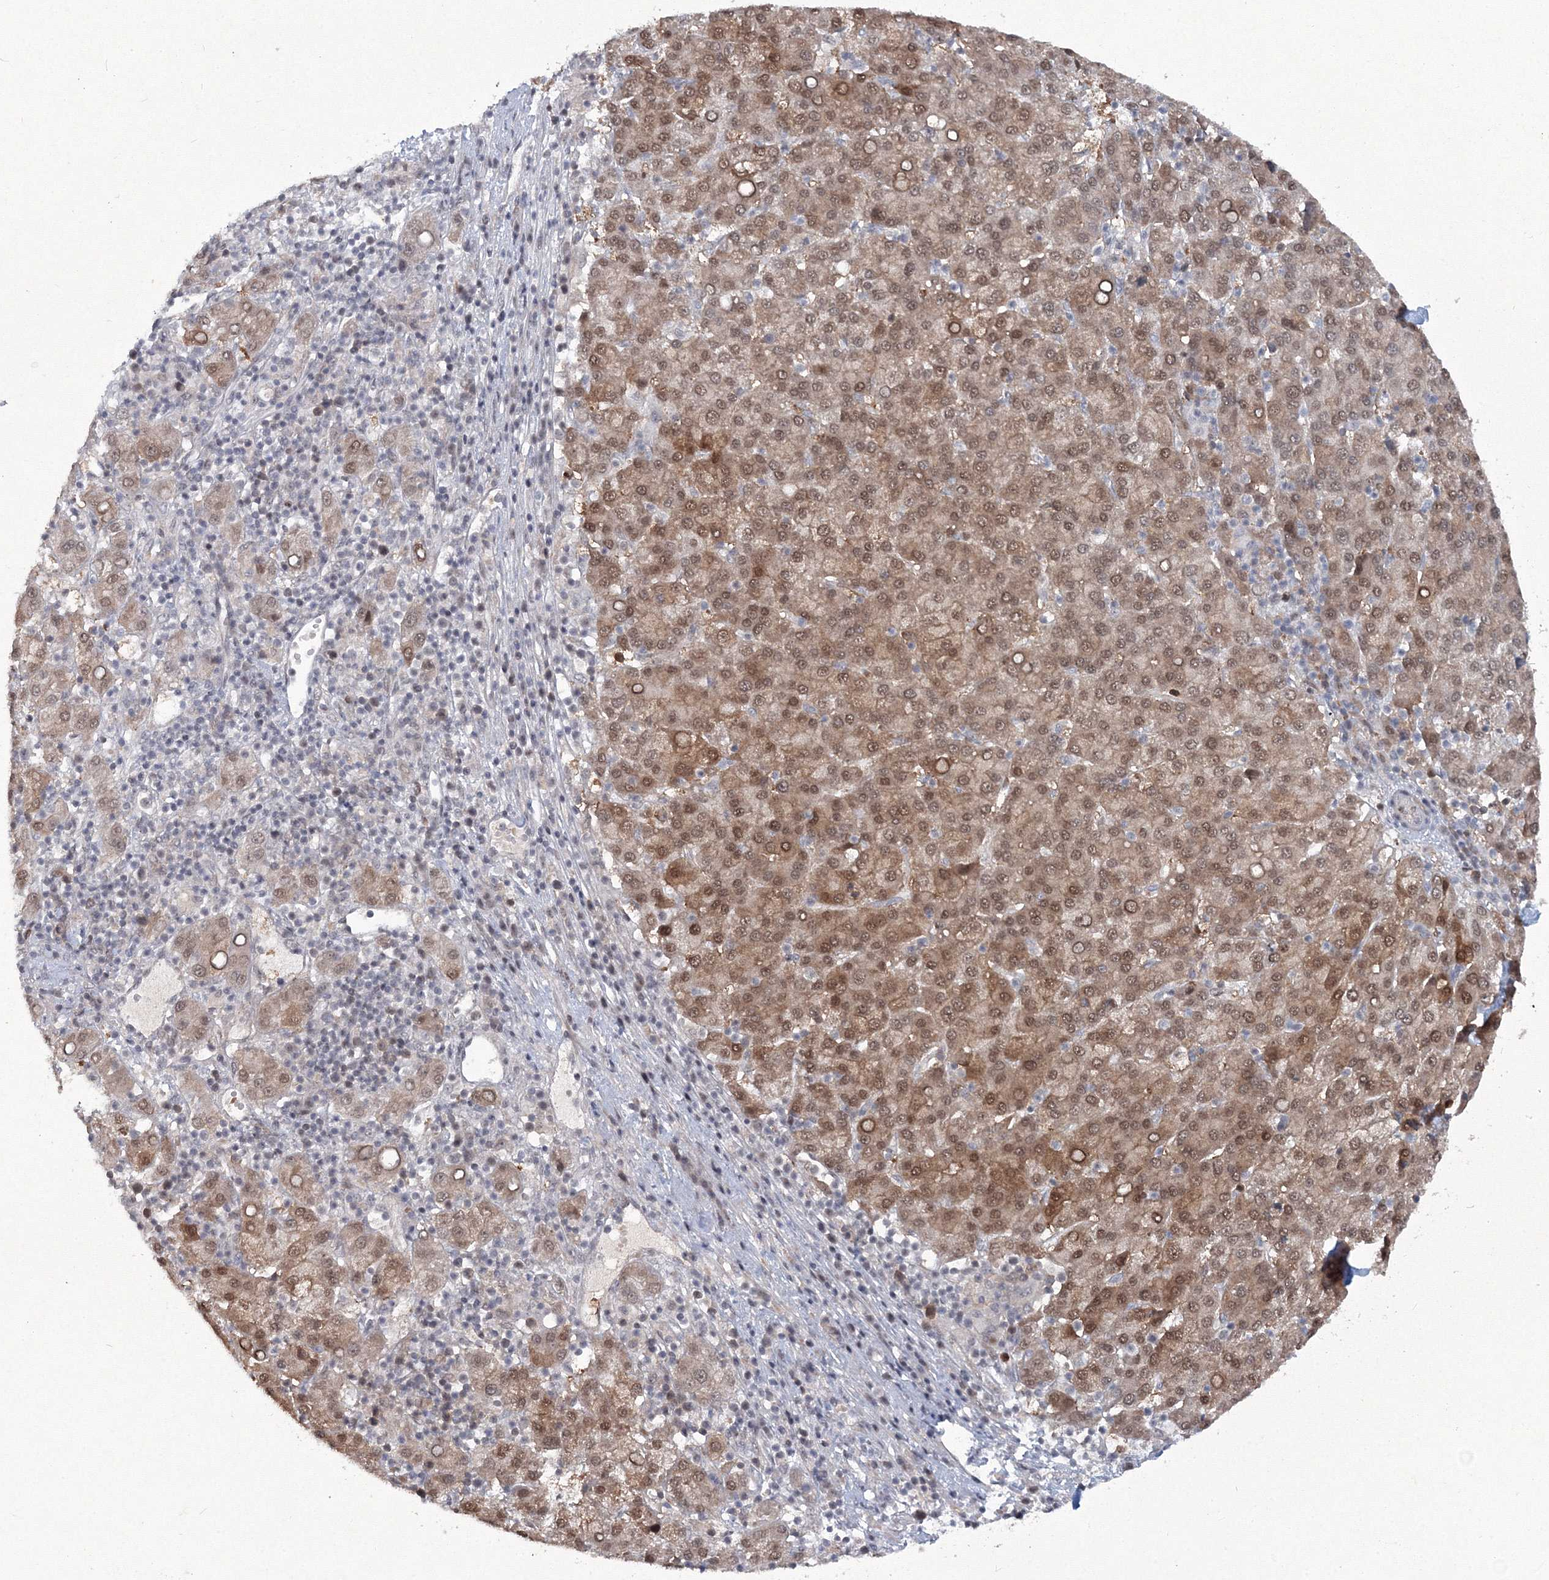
{"staining": {"intensity": "moderate", "quantity": ">75%", "location": "cytoplasmic/membranous,nuclear"}, "tissue": "liver cancer", "cell_type": "Tumor cells", "image_type": "cancer", "snomed": [{"axis": "morphology", "description": "Carcinoma, Hepatocellular, NOS"}, {"axis": "topography", "description": "Liver"}], "caption": "Protein staining by immunohistochemistry demonstrates moderate cytoplasmic/membranous and nuclear staining in about >75% of tumor cells in hepatocellular carcinoma (liver).", "gene": "C3orf33", "patient": {"sex": "female", "age": 58}}